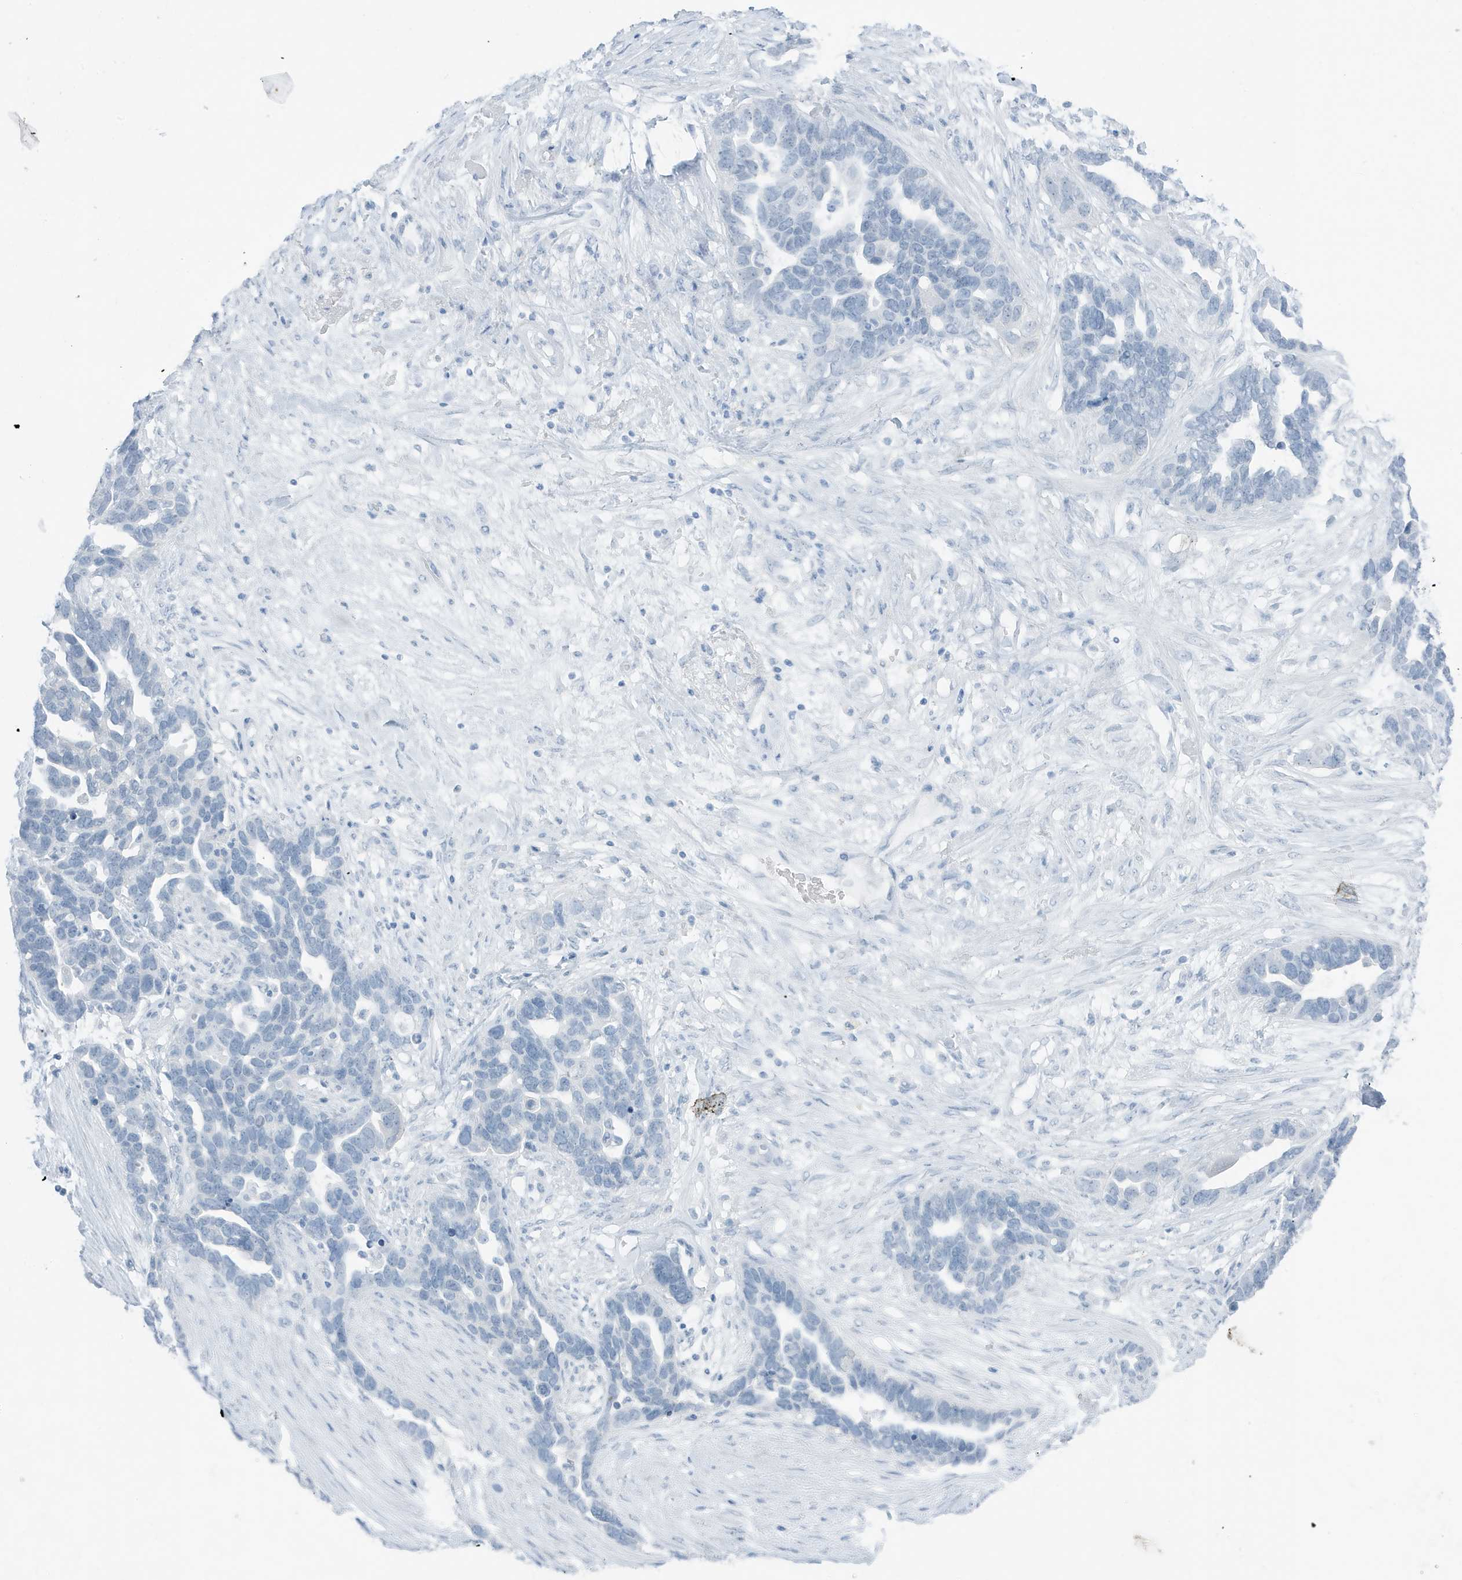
{"staining": {"intensity": "negative", "quantity": "none", "location": "none"}, "tissue": "ovarian cancer", "cell_type": "Tumor cells", "image_type": "cancer", "snomed": [{"axis": "morphology", "description": "Cystadenocarcinoma, serous, NOS"}, {"axis": "topography", "description": "Ovary"}], "caption": "High power microscopy histopathology image of an immunohistochemistry (IHC) histopathology image of serous cystadenocarcinoma (ovarian), revealing no significant positivity in tumor cells.", "gene": "ZFP64", "patient": {"sex": "female", "age": 54}}